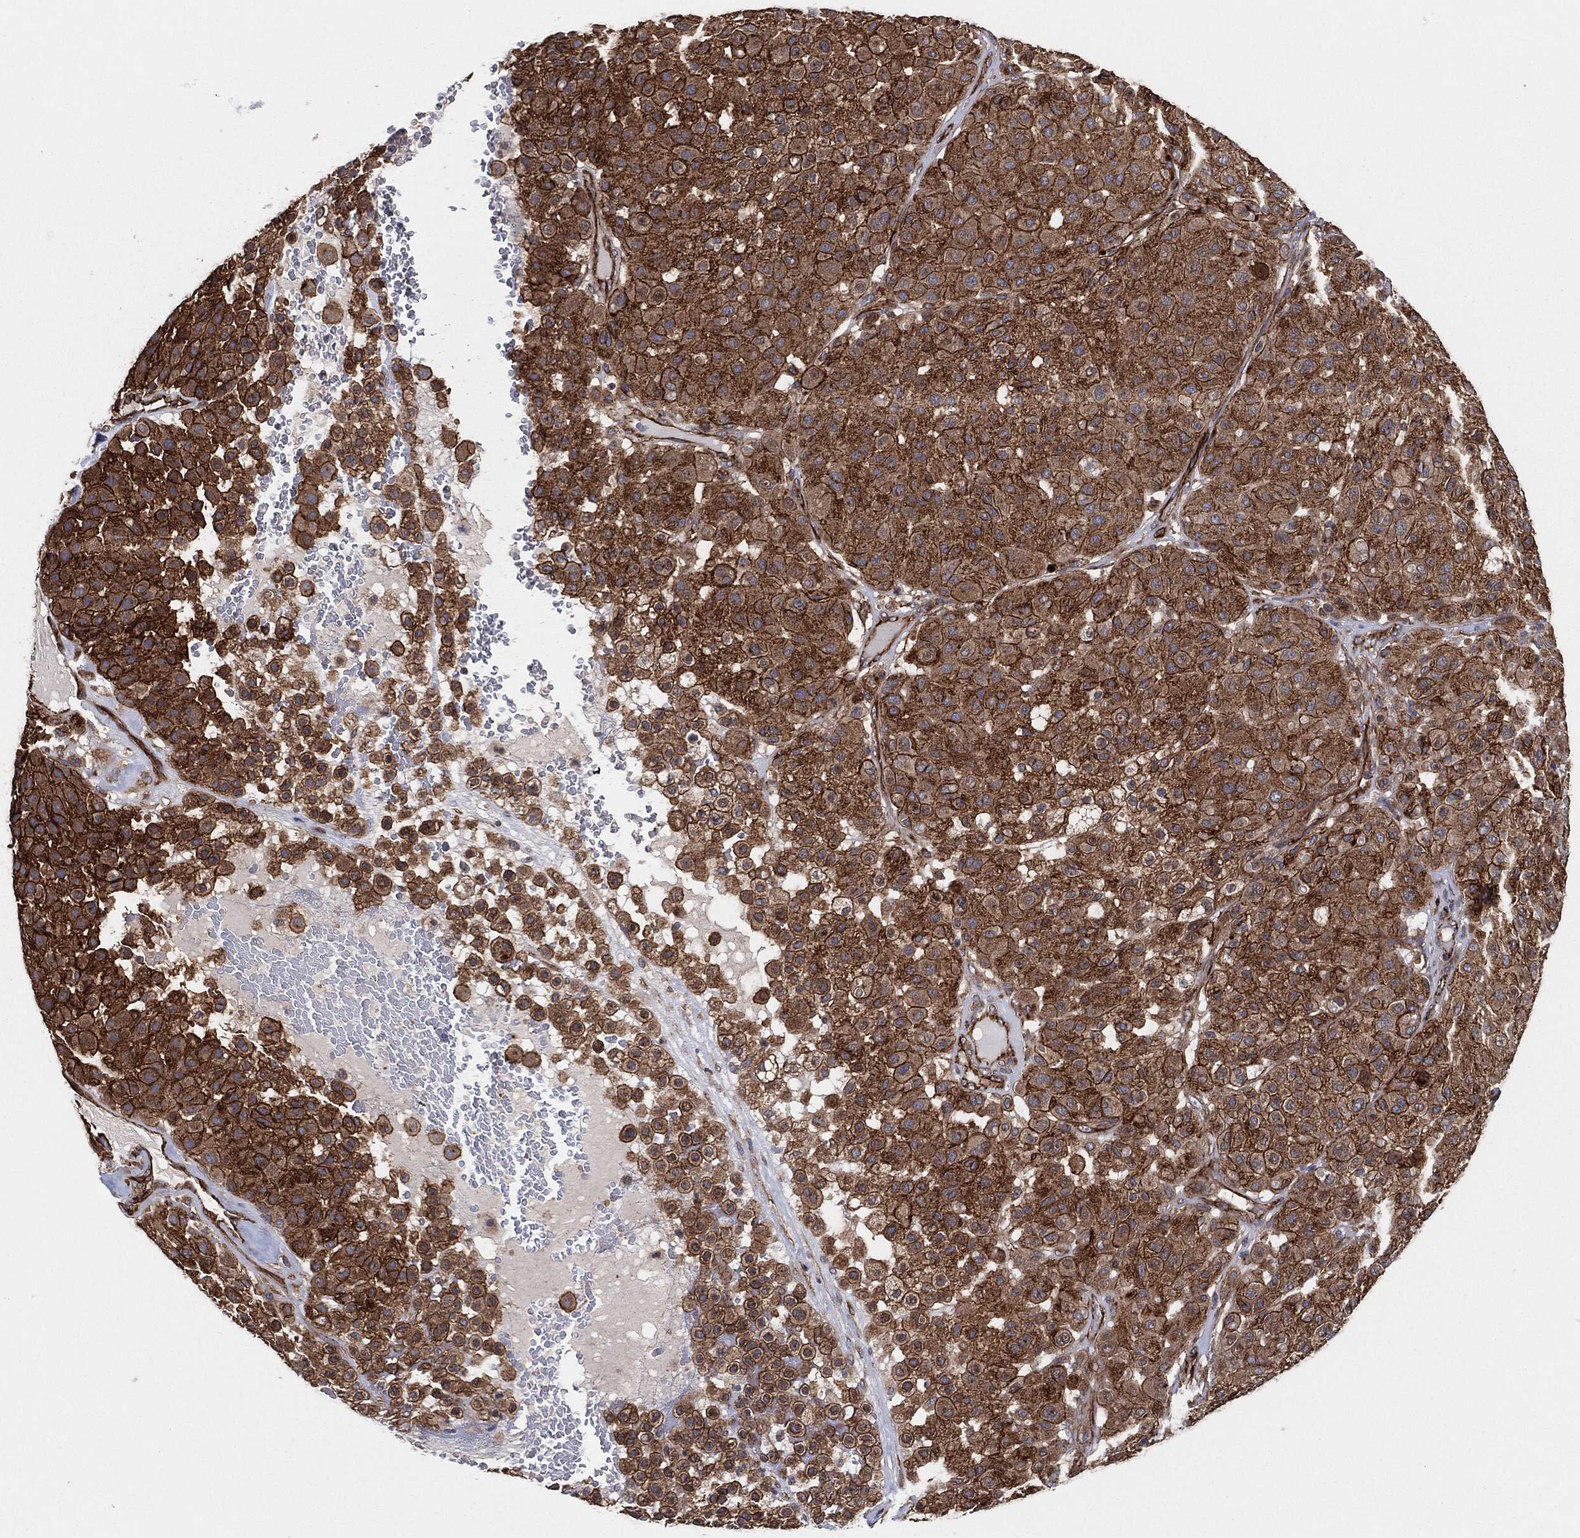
{"staining": {"intensity": "strong", "quantity": ">75%", "location": "cytoplasmic/membranous"}, "tissue": "melanoma", "cell_type": "Tumor cells", "image_type": "cancer", "snomed": [{"axis": "morphology", "description": "Malignant melanoma, Metastatic site"}, {"axis": "topography", "description": "Smooth muscle"}], "caption": "Immunohistochemical staining of malignant melanoma (metastatic site) shows high levels of strong cytoplasmic/membranous protein staining in approximately >75% of tumor cells.", "gene": "CTNNA1", "patient": {"sex": "male", "age": 41}}